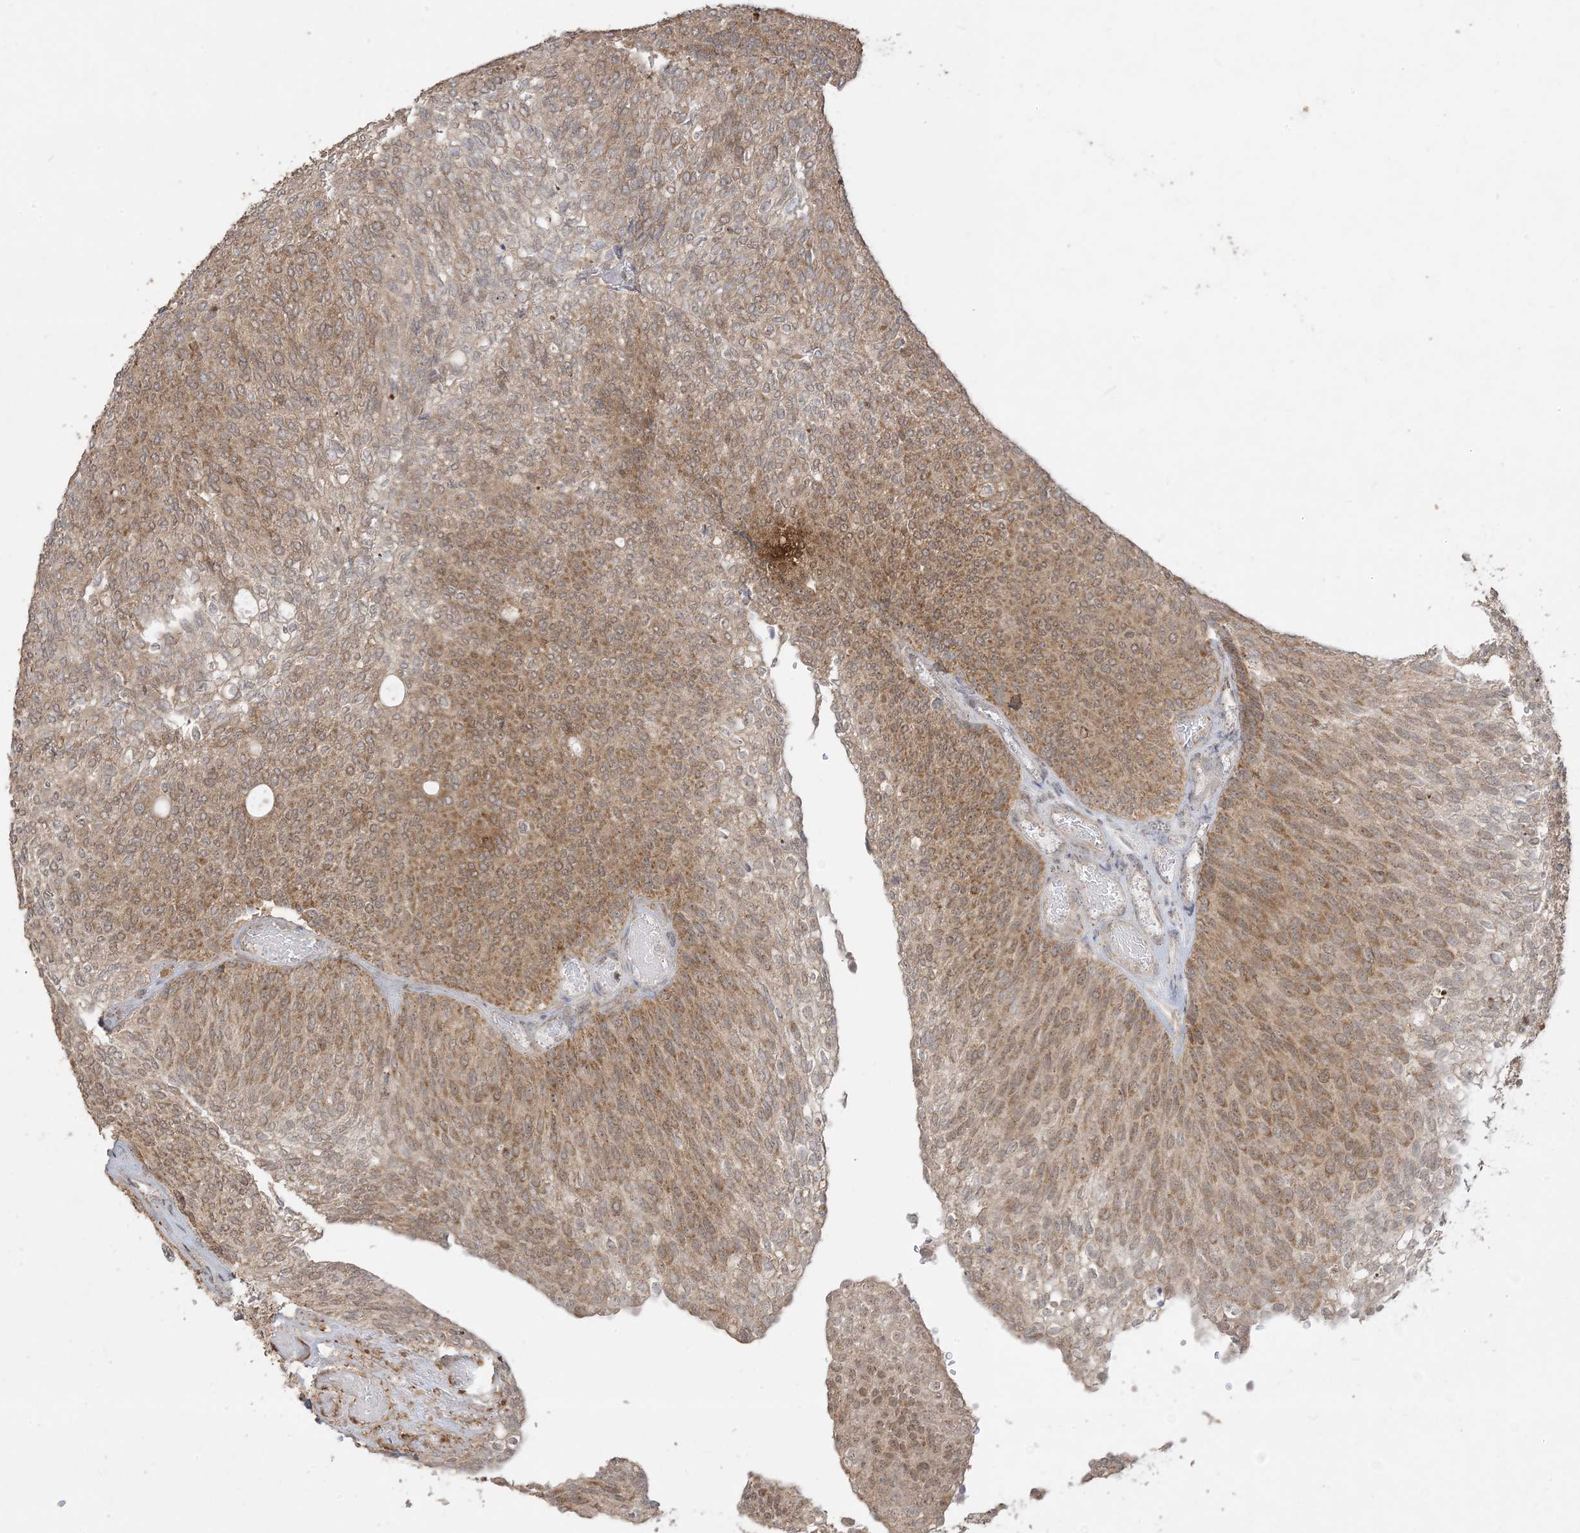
{"staining": {"intensity": "moderate", "quantity": ">75%", "location": "cytoplasmic/membranous"}, "tissue": "urothelial cancer", "cell_type": "Tumor cells", "image_type": "cancer", "snomed": [{"axis": "morphology", "description": "Urothelial carcinoma, Low grade"}, {"axis": "topography", "description": "Urinary bladder"}], "caption": "Immunohistochemistry of low-grade urothelial carcinoma reveals medium levels of moderate cytoplasmic/membranous positivity in about >75% of tumor cells.", "gene": "SIRT3", "patient": {"sex": "female", "age": 79}}